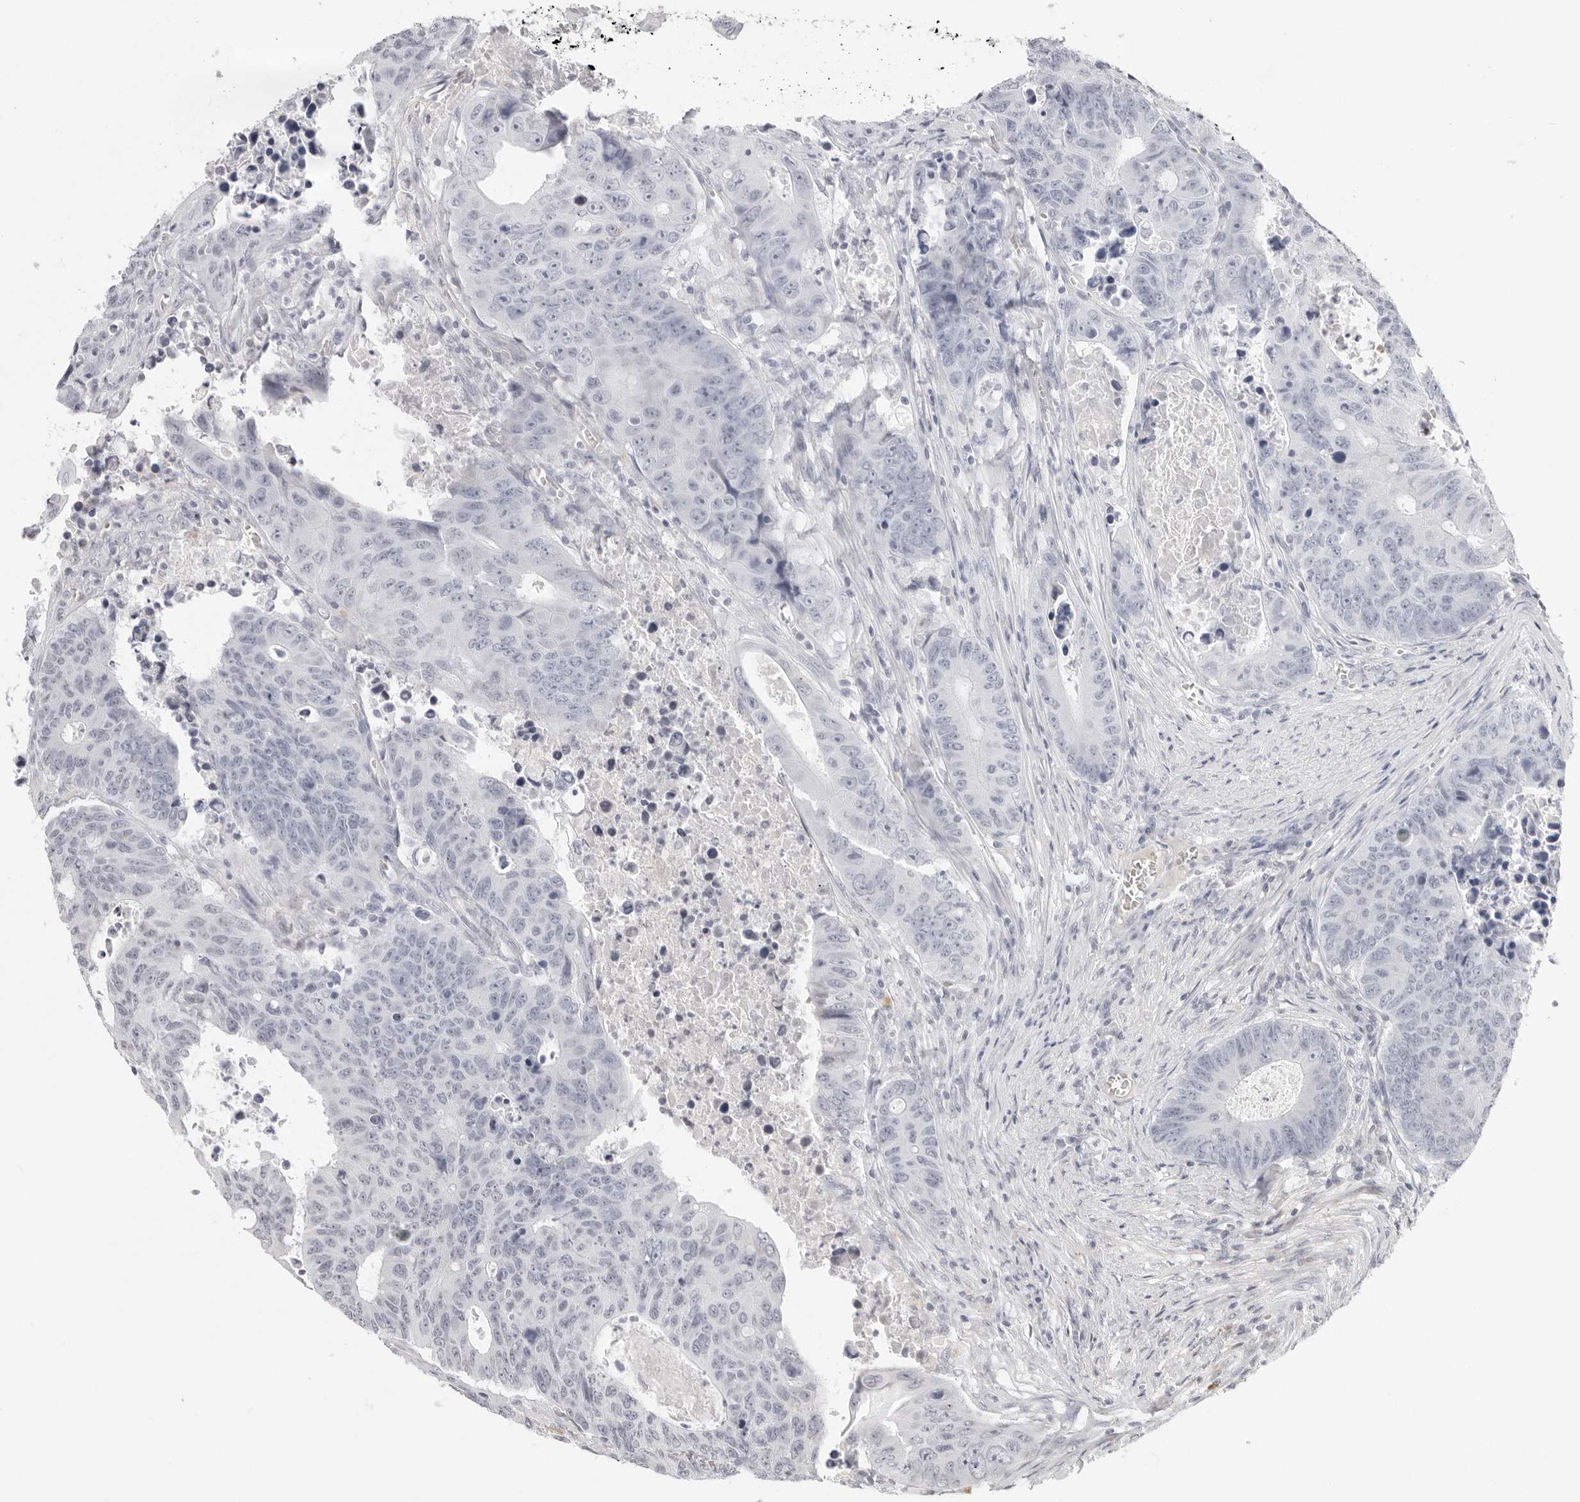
{"staining": {"intensity": "negative", "quantity": "none", "location": "none"}, "tissue": "colorectal cancer", "cell_type": "Tumor cells", "image_type": "cancer", "snomed": [{"axis": "morphology", "description": "Adenocarcinoma, NOS"}, {"axis": "topography", "description": "Colon"}], "caption": "High power microscopy image of an immunohistochemistry histopathology image of adenocarcinoma (colorectal), revealing no significant positivity in tumor cells.", "gene": "STRADB", "patient": {"sex": "male", "age": 87}}